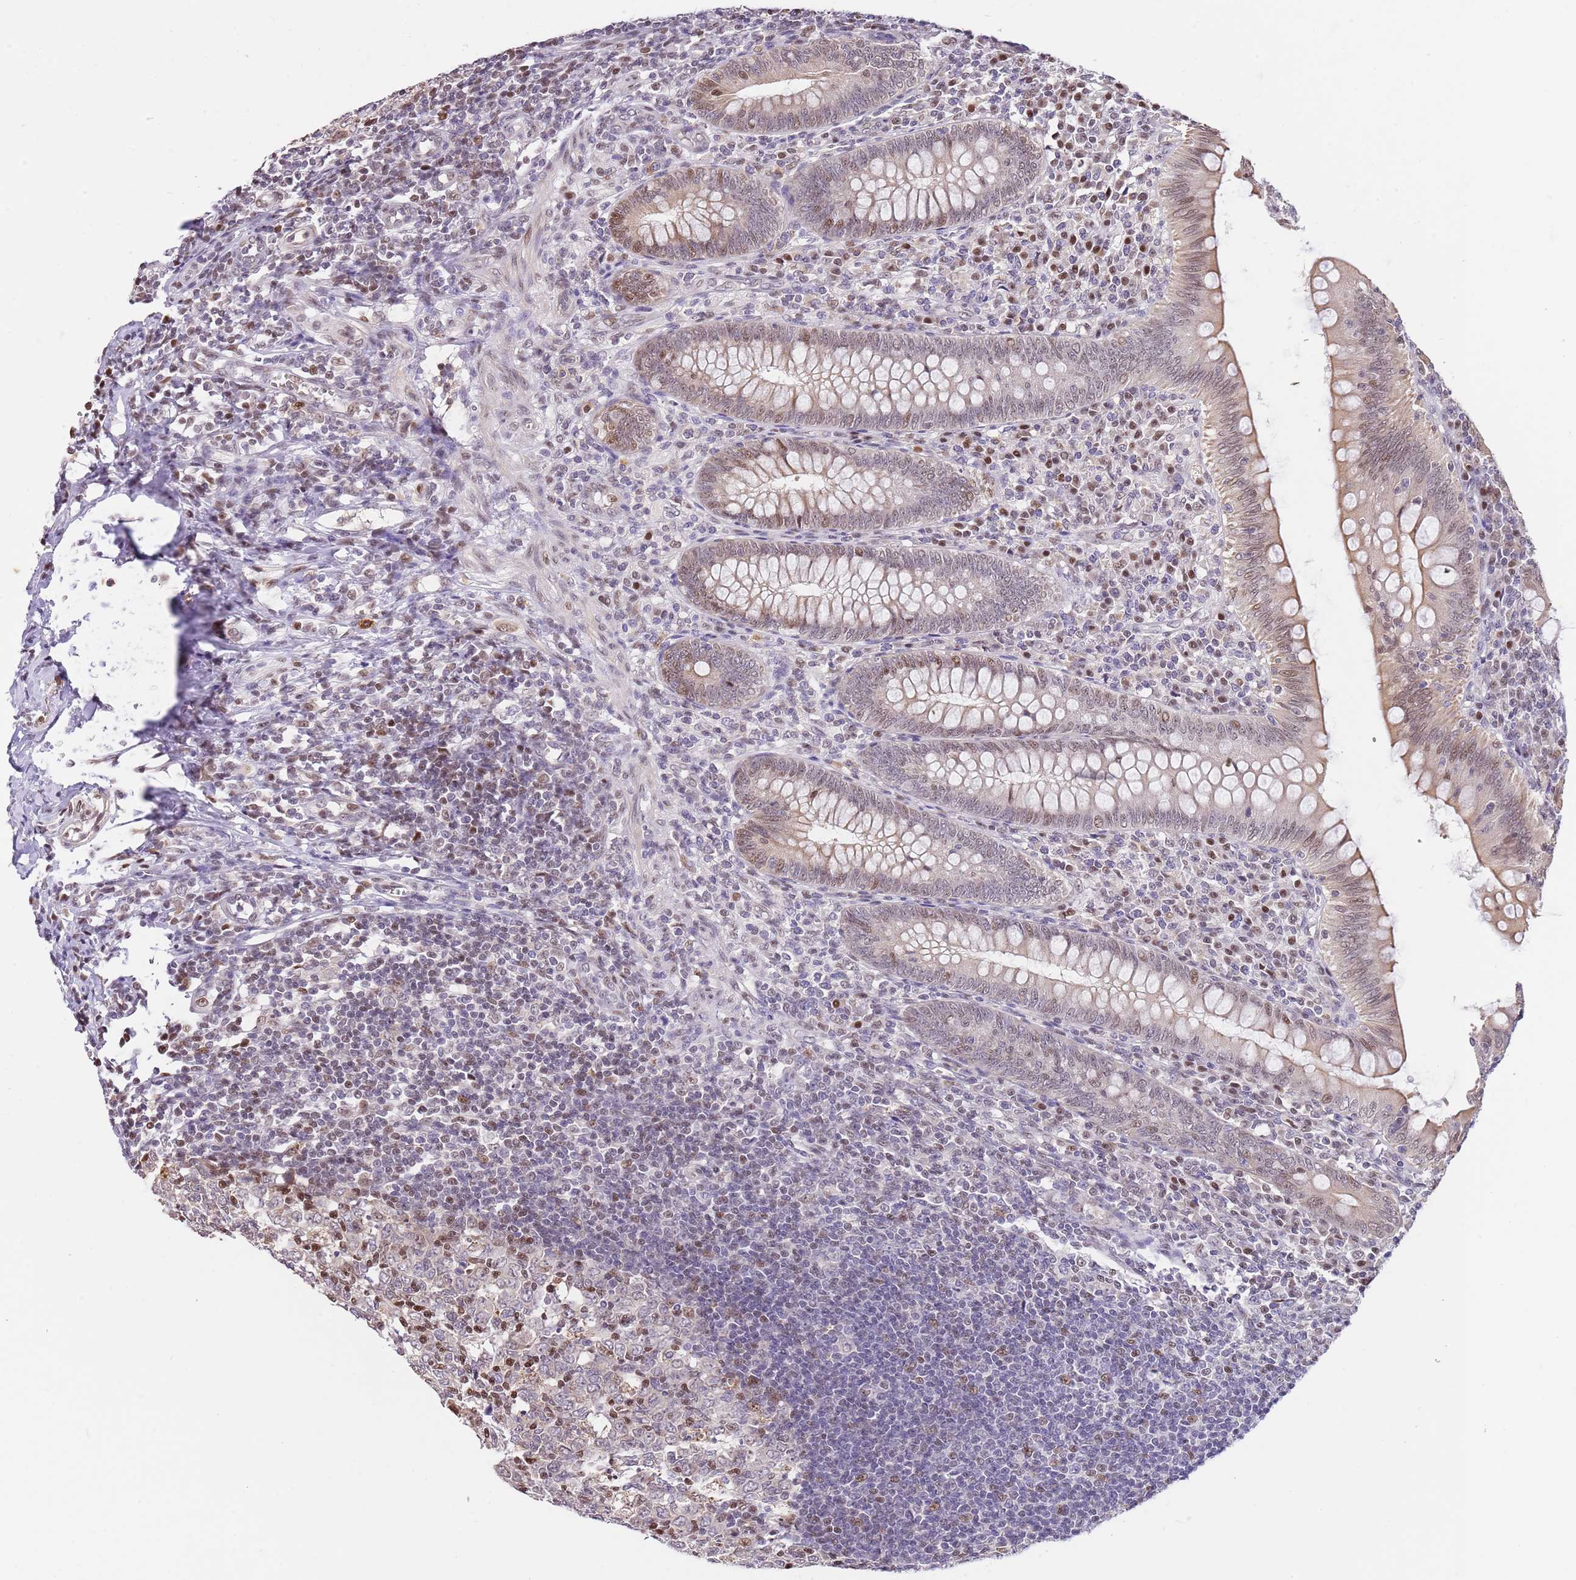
{"staining": {"intensity": "moderate", "quantity": ">75%", "location": "cytoplasmic/membranous,nuclear"}, "tissue": "appendix", "cell_type": "Glandular cells", "image_type": "normal", "snomed": [{"axis": "morphology", "description": "Normal tissue, NOS"}, {"axis": "topography", "description": "Appendix"}], "caption": "Glandular cells show medium levels of moderate cytoplasmic/membranous,nuclear expression in approximately >75% of cells in benign human appendix. The staining was performed using DAB to visualize the protein expression in brown, while the nuclei were stained in blue with hematoxylin (Magnification: 20x).", "gene": "RFK", "patient": {"sex": "male", "age": 14}}